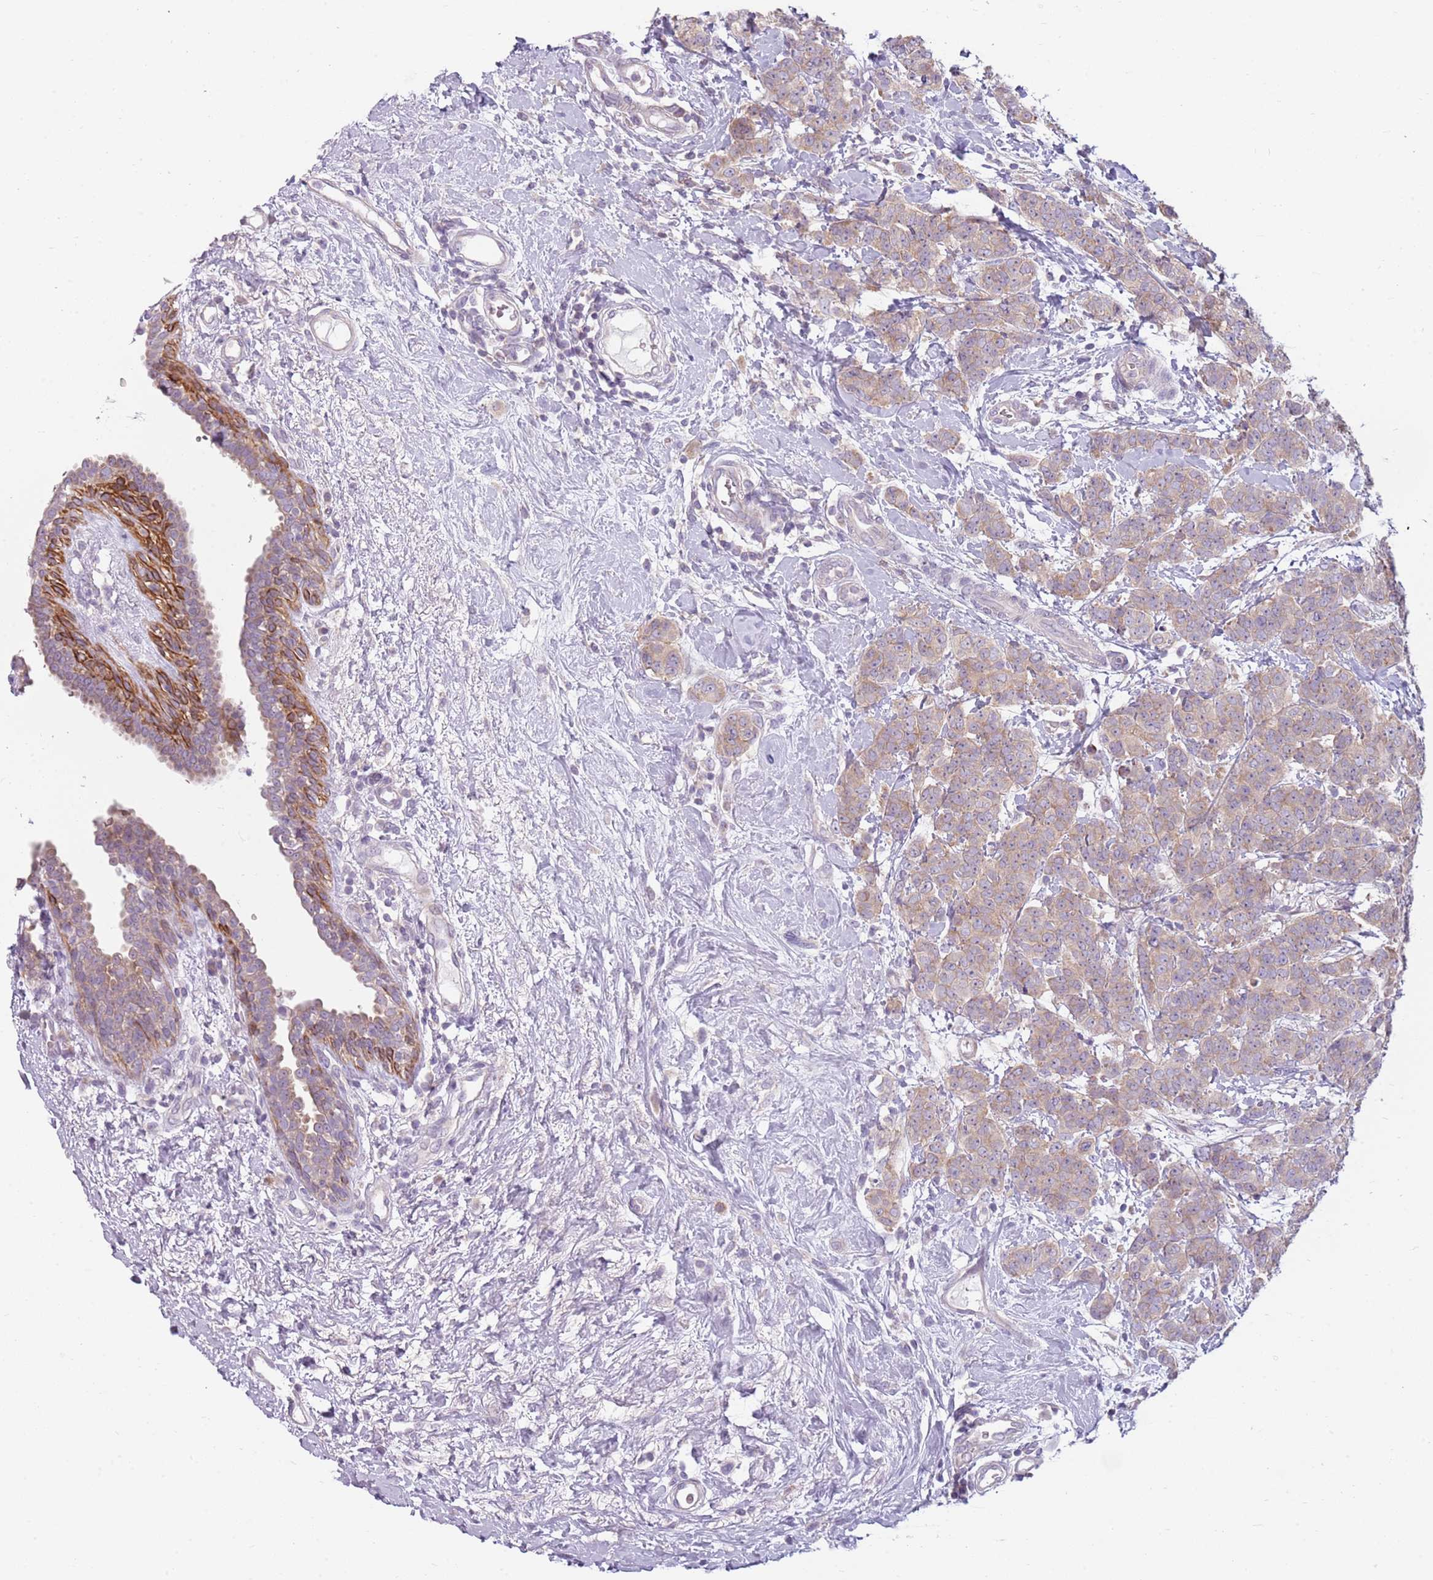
{"staining": {"intensity": "weak", "quantity": ">75%", "location": "cytoplasmic/membranous"}, "tissue": "breast cancer", "cell_type": "Tumor cells", "image_type": "cancer", "snomed": [{"axis": "morphology", "description": "Duct carcinoma"}, {"axis": "topography", "description": "Breast"}], "caption": "About >75% of tumor cells in human intraductal carcinoma (breast) show weak cytoplasmic/membranous protein expression as visualized by brown immunohistochemical staining.", "gene": "HSPA14", "patient": {"sex": "female", "age": 40}}